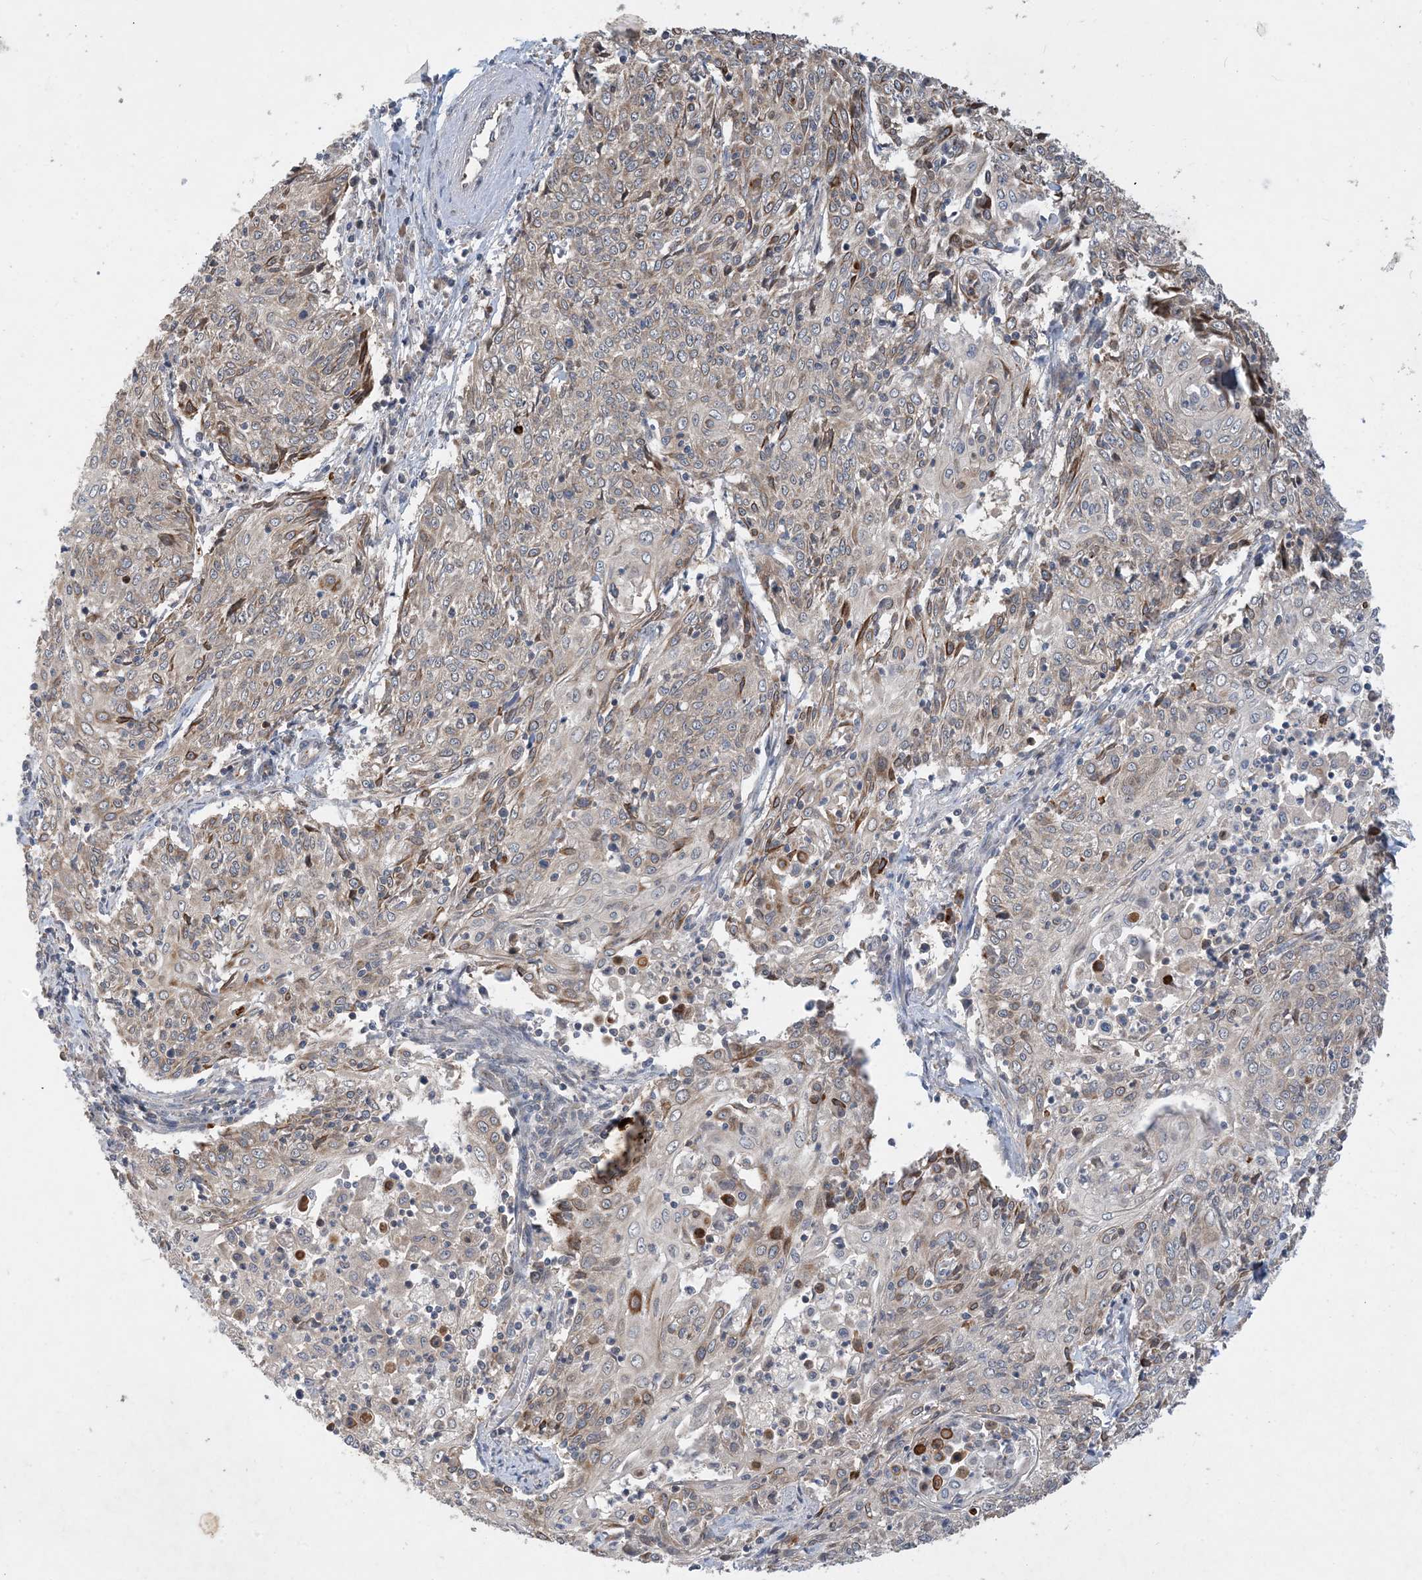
{"staining": {"intensity": "moderate", "quantity": "25%-75%", "location": "cytoplasmic/membranous"}, "tissue": "cervical cancer", "cell_type": "Tumor cells", "image_type": "cancer", "snomed": [{"axis": "morphology", "description": "Squamous cell carcinoma, NOS"}, {"axis": "topography", "description": "Cervix"}], "caption": "Cervical cancer stained with a brown dye demonstrates moderate cytoplasmic/membranous positive positivity in approximately 25%-75% of tumor cells.", "gene": "TINAG", "patient": {"sex": "female", "age": 48}}